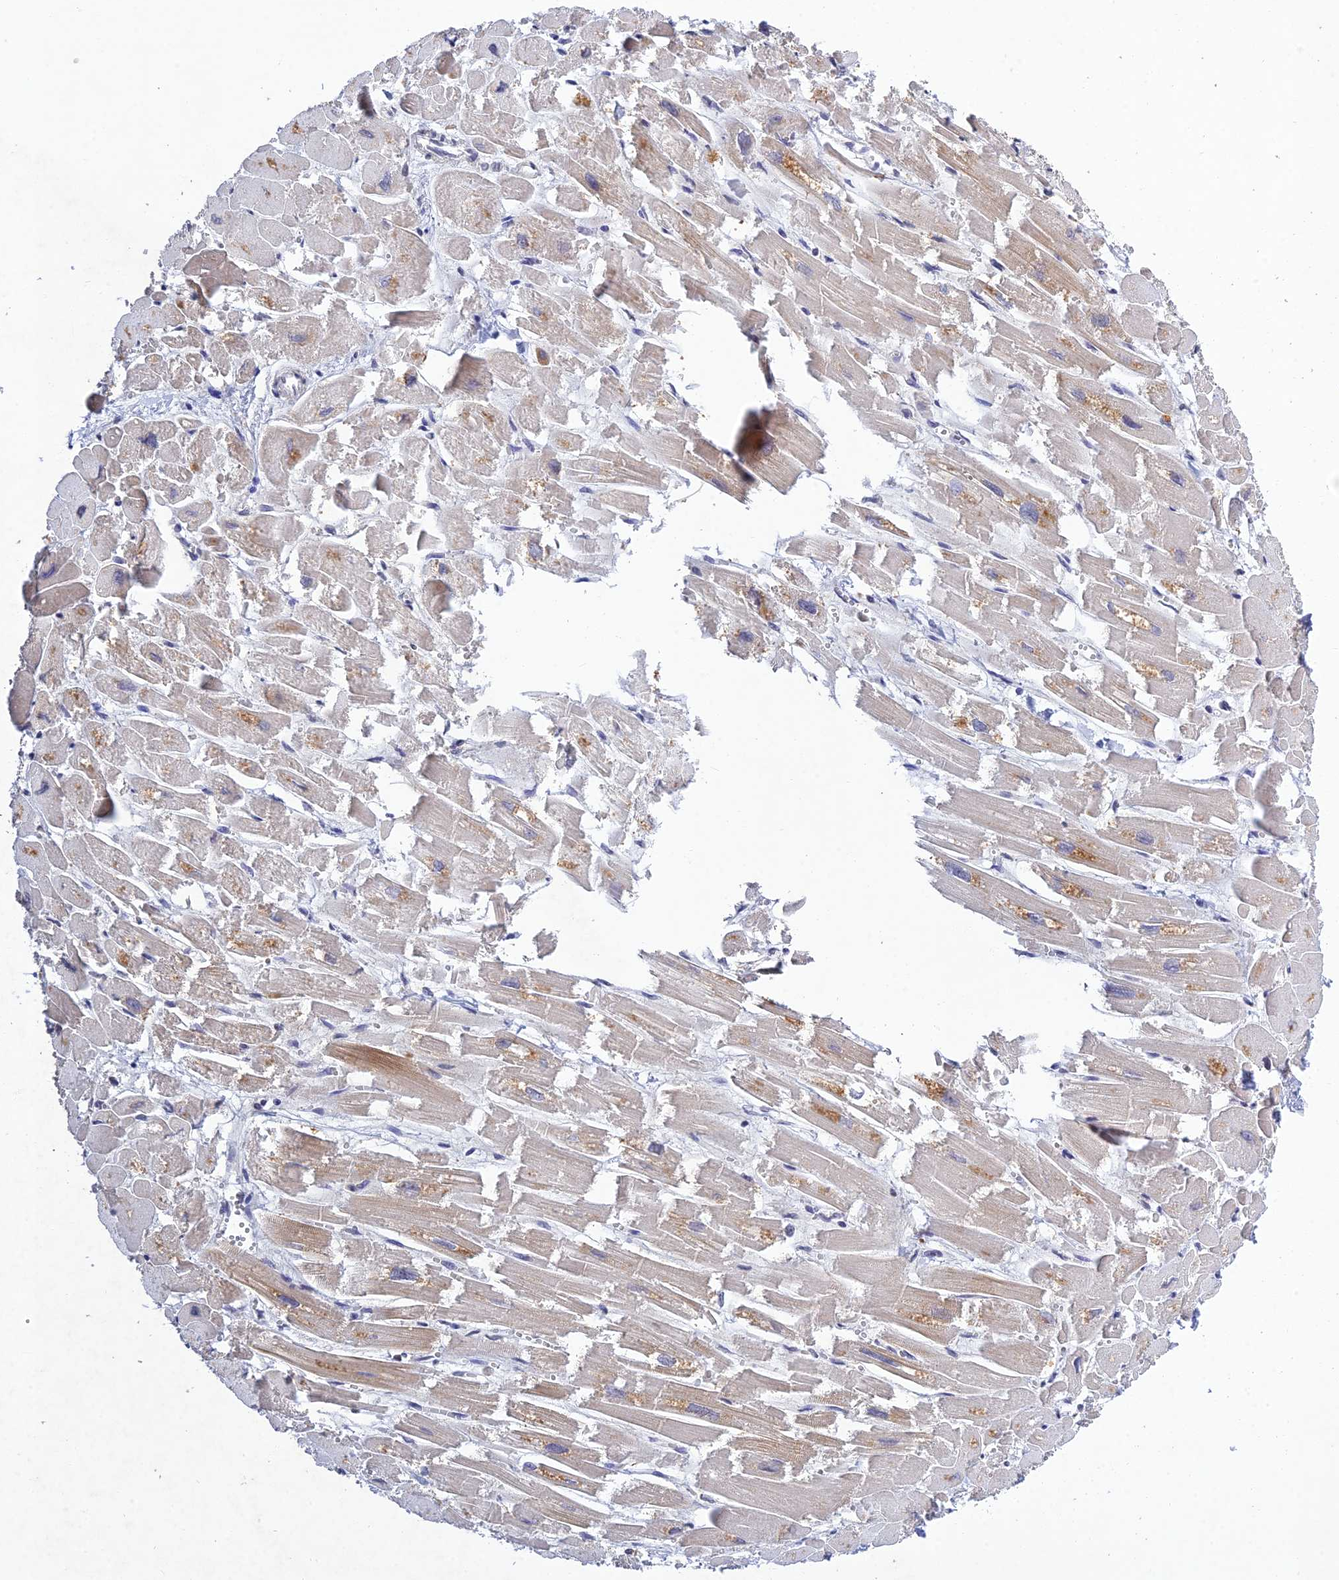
{"staining": {"intensity": "weak", "quantity": "<25%", "location": "cytoplasmic/membranous"}, "tissue": "heart muscle", "cell_type": "Cardiomyocytes", "image_type": "normal", "snomed": [{"axis": "morphology", "description": "Normal tissue, NOS"}, {"axis": "topography", "description": "Heart"}], "caption": "An image of human heart muscle is negative for staining in cardiomyocytes. (DAB (3,3'-diaminobenzidine) IHC, high magnification).", "gene": "CHST5", "patient": {"sex": "male", "age": 54}}